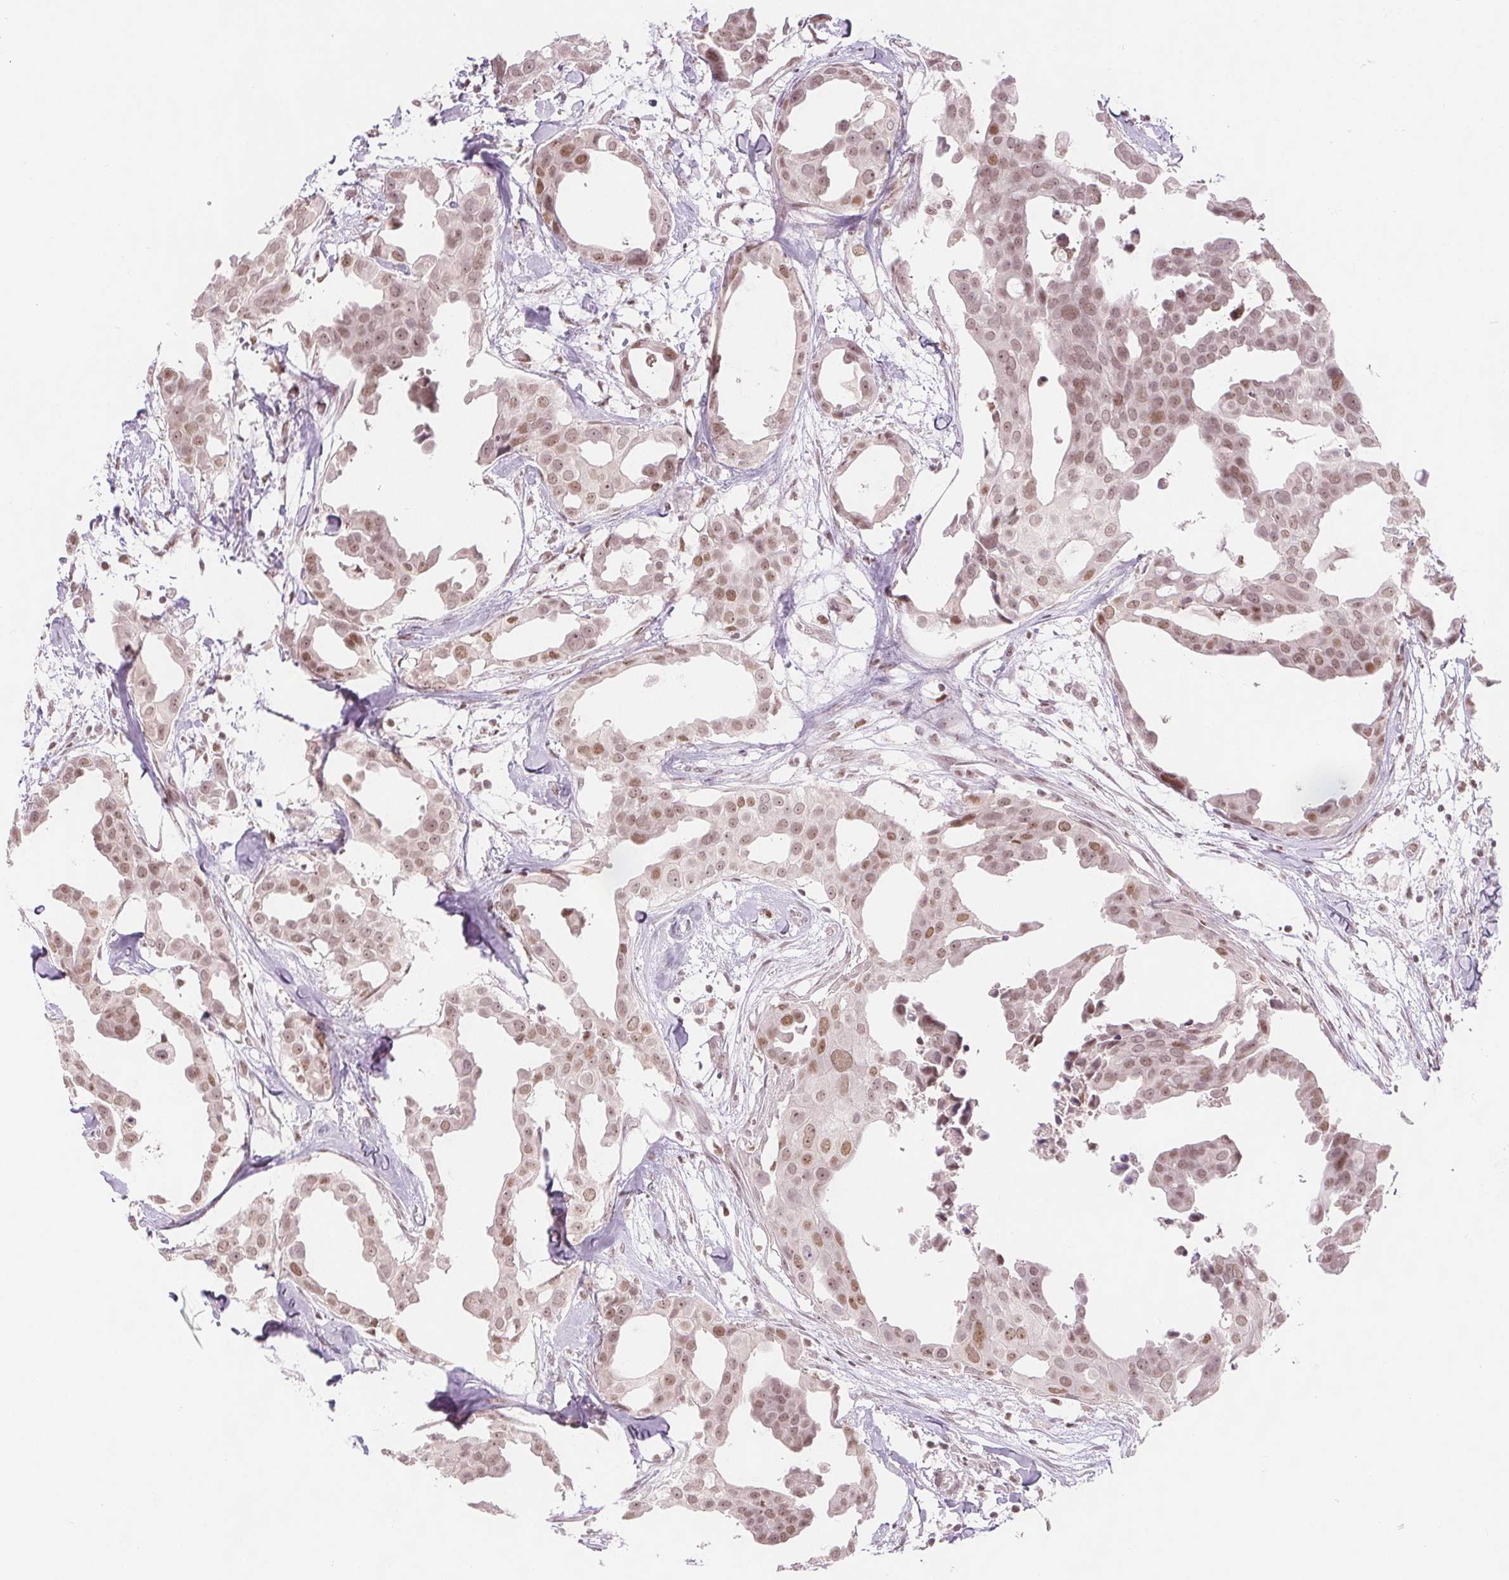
{"staining": {"intensity": "weak", "quantity": ">75%", "location": "nuclear"}, "tissue": "breast cancer", "cell_type": "Tumor cells", "image_type": "cancer", "snomed": [{"axis": "morphology", "description": "Duct carcinoma"}, {"axis": "topography", "description": "Breast"}], "caption": "Weak nuclear protein expression is appreciated in approximately >75% of tumor cells in breast invasive ductal carcinoma.", "gene": "DEK", "patient": {"sex": "female", "age": 38}}